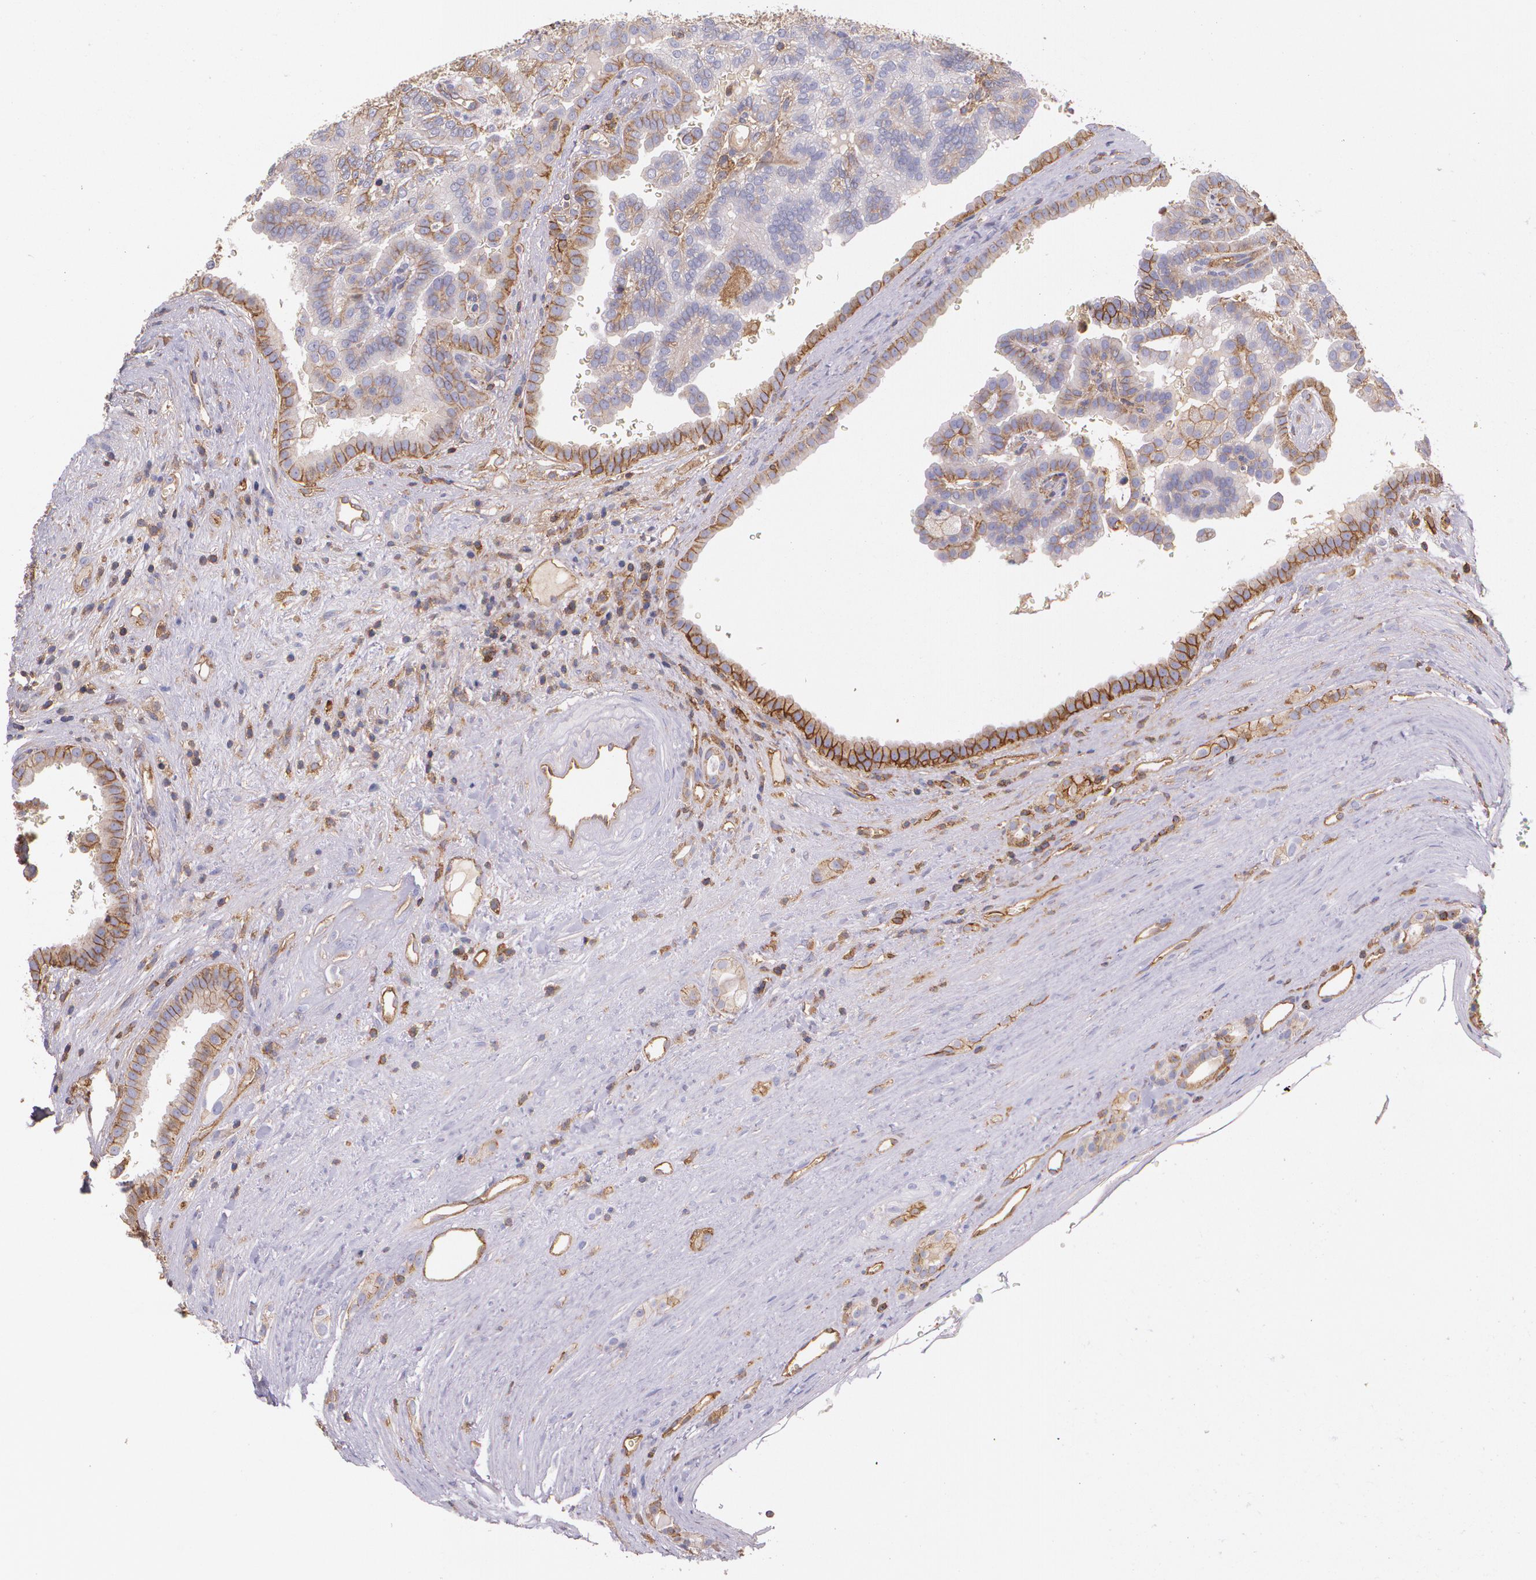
{"staining": {"intensity": "moderate", "quantity": ">75%", "location": "cytoplasmic/membranous"}, "tissue": "renal cancer", "cell_type": "Tumor cells", "image_type": "cancer", "snomed": [{"axis": "morphology", "description": "Adenocarcinoma, NOS"}, {"axis": "topography", "description": "Kidney"}], "caption": "High-power microscopy captured an immunohistochemistry (IHC) image of renal cancer (adenocarcinoma), revealing moderate cytoplasmic/membranous staining in approximately >75% of tumor cells. (brown staining indicates protein expression, while blue staining denotes nuclei).", "gene": "B2M", "patient": {"sex": "male", "age": 61}}